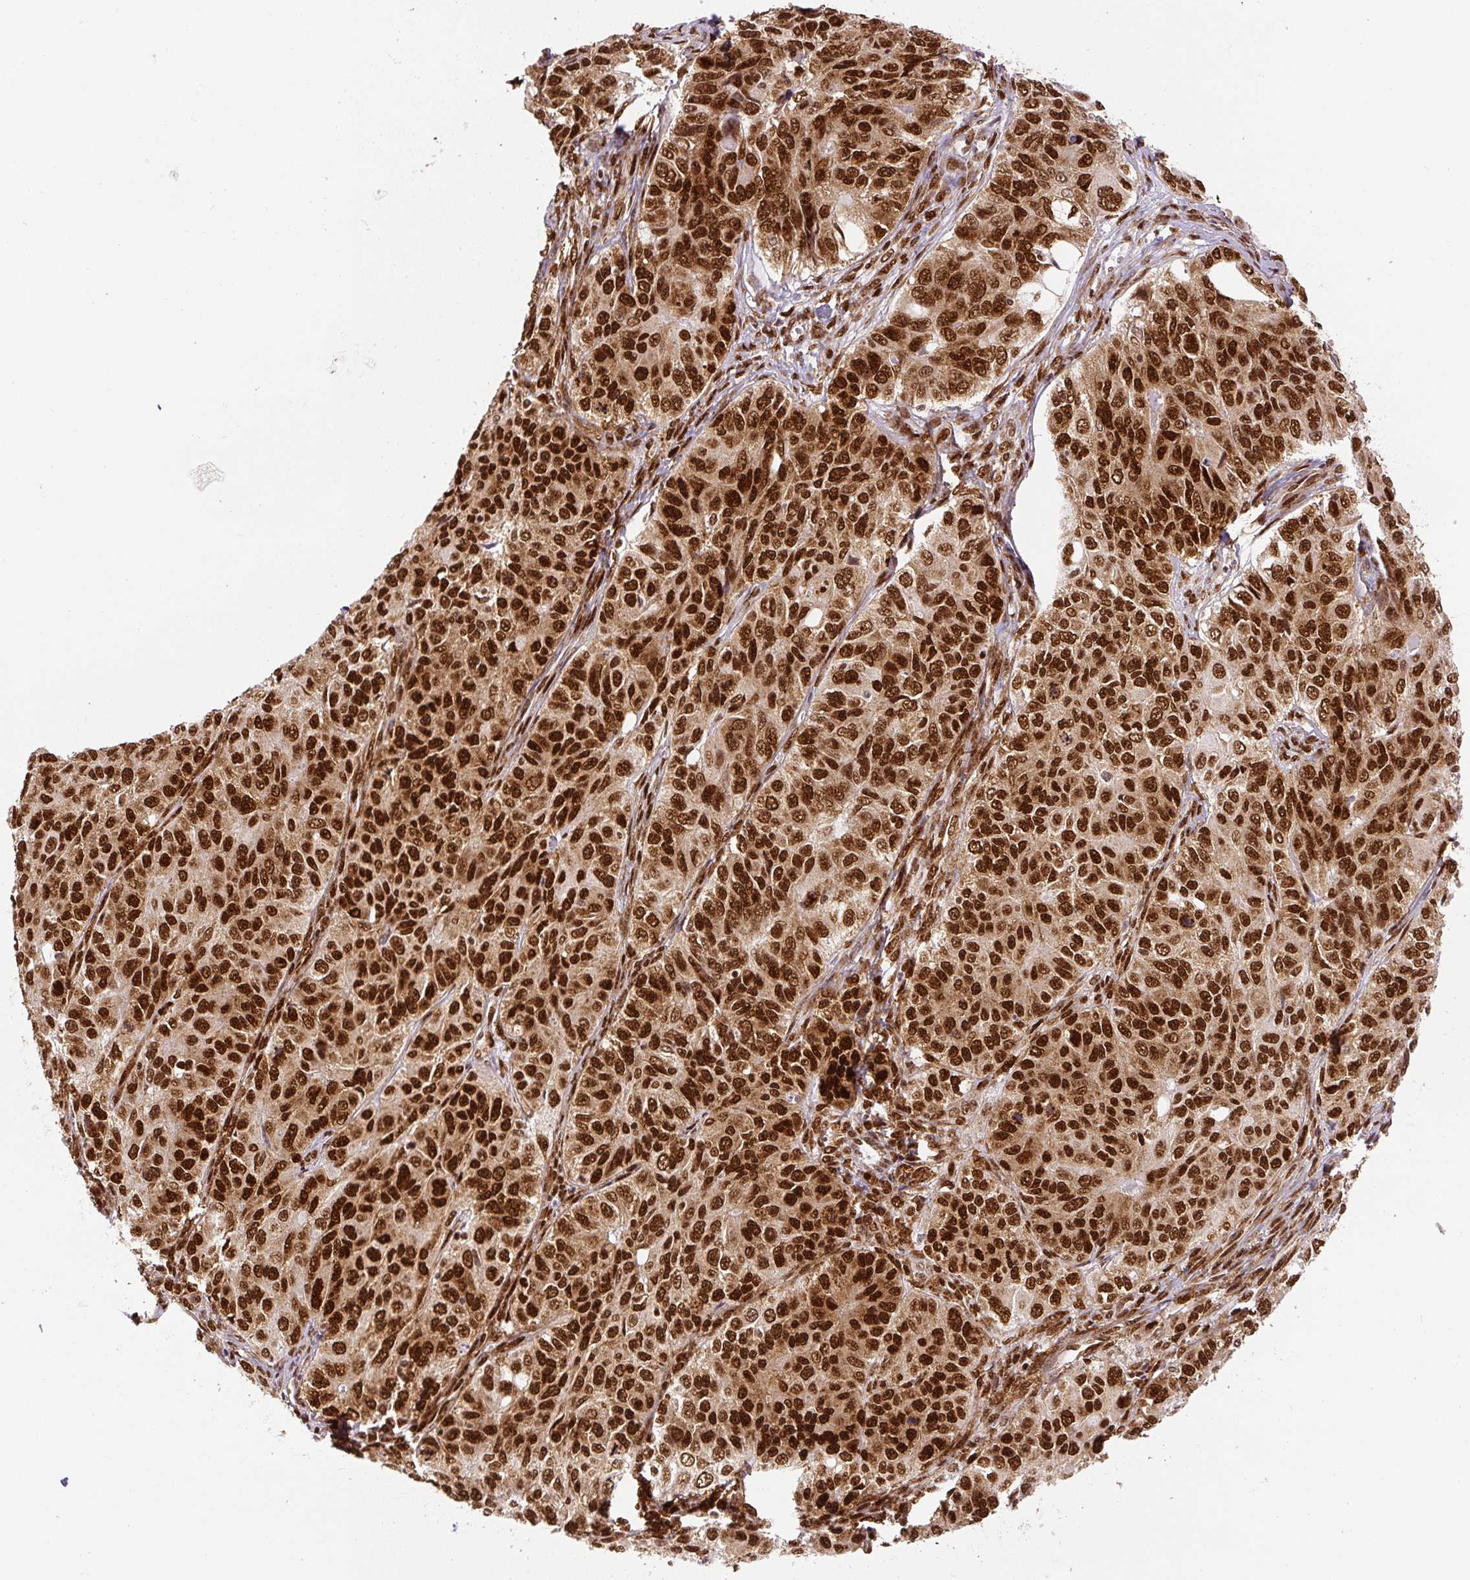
{"staining": {"intensity": "strong", "quantity": ">75%", "location": "nuclear"}, "tissue": "ovarian cancer", "cell_type": "Tumor cells", "image_type": "cancer", "snomed": [{"axis": "morphology", "description": "Carcinoma, endometroid"}, {"axis": "topography", "description": "Ovary"}], "caption": "This is a photomicrograph of immunohistochemistry staining of ovarian cancer, which shows strong expression in the nuclear of tumor cells.", "gene": "FUS", "patient": {"sex": "female", "age": 51}}